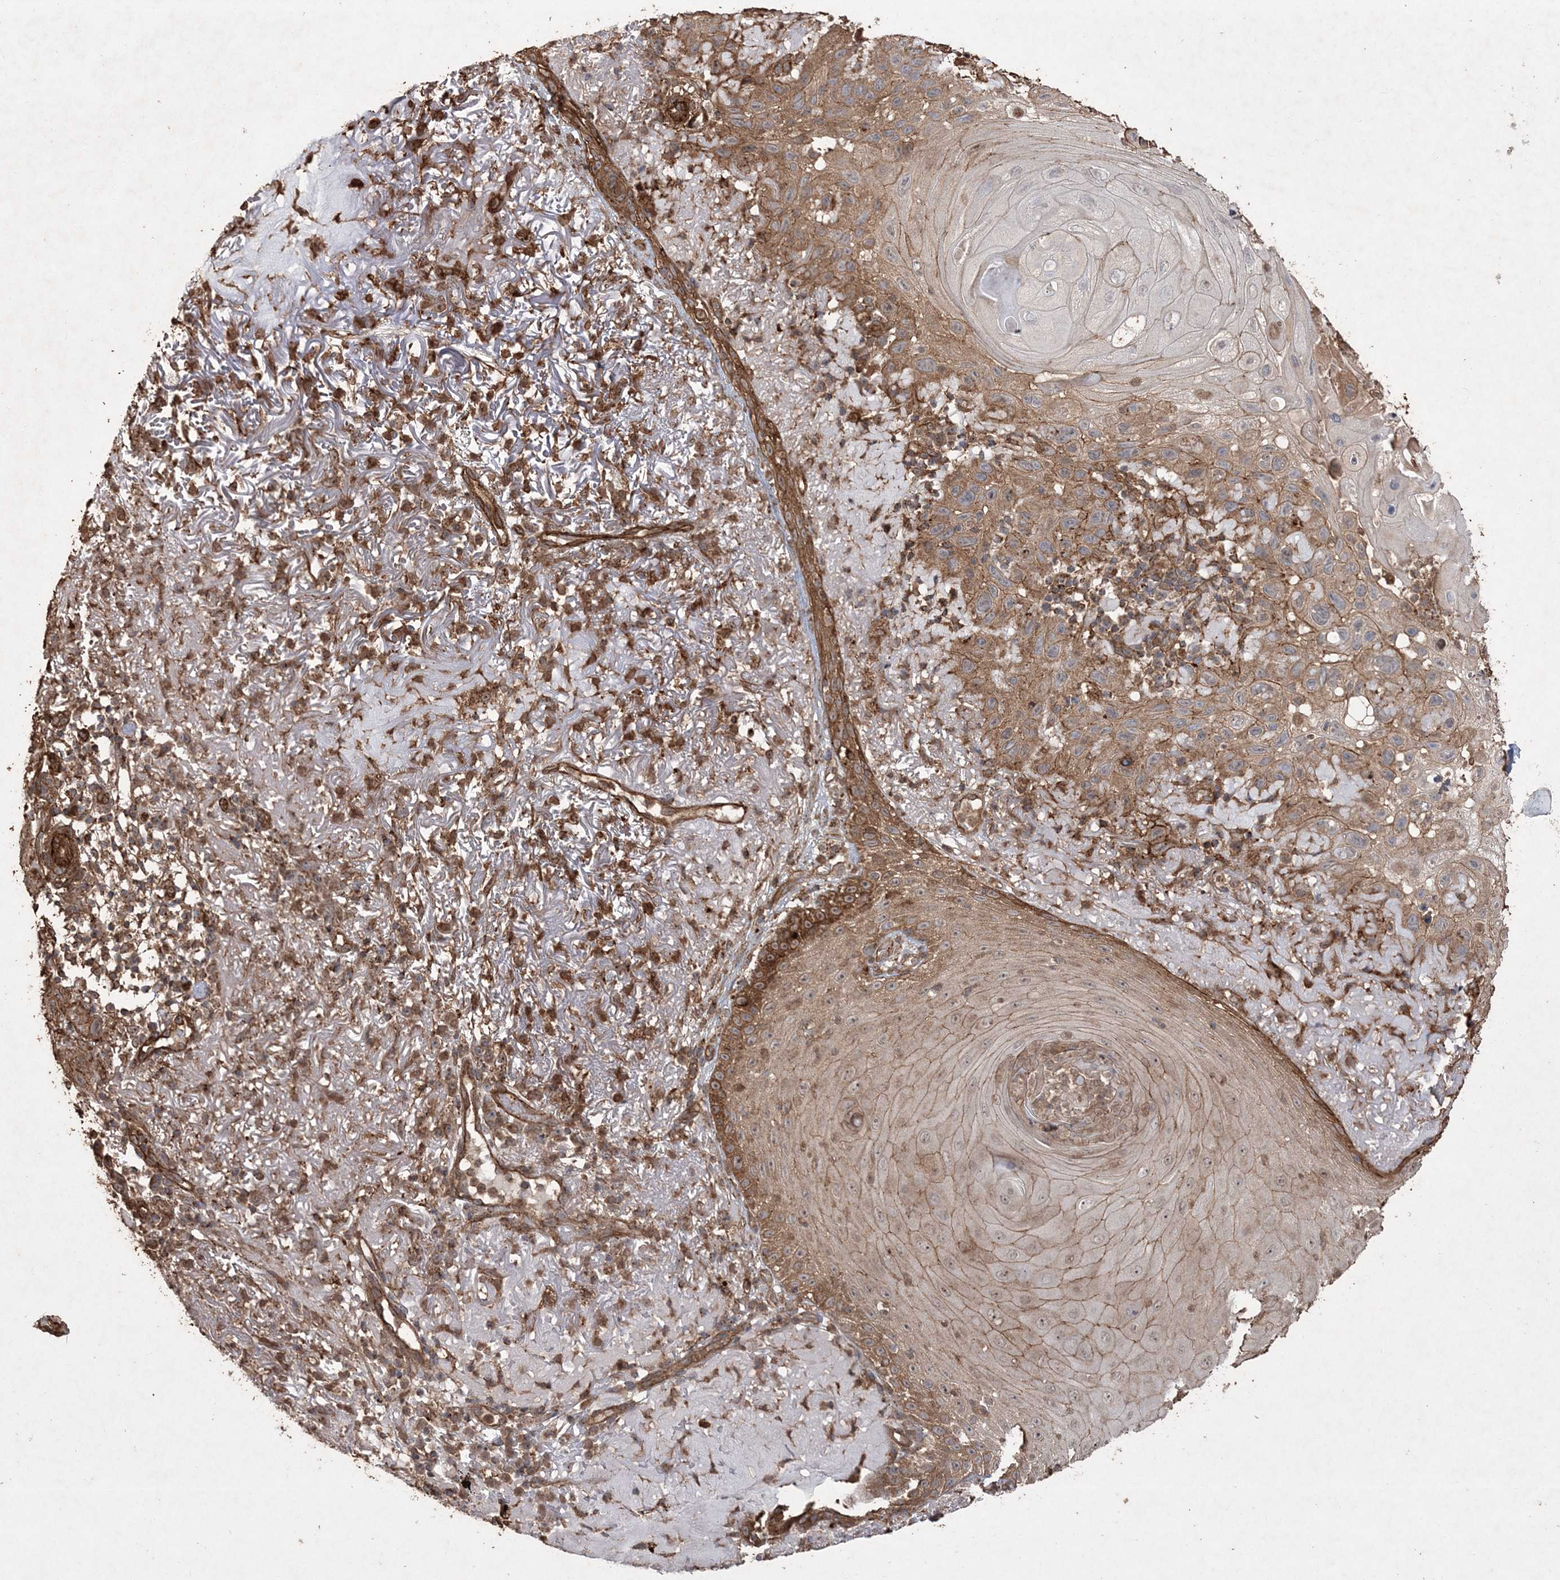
{"staining": {"intensity": "moderate", "quantity": ">75%", "location": "cytoplasmic/membranous"}, "tissue": "skin cancer", "cell_type": "Tumor cells", "image_type": "cancer", "snomed": [{"axis": "morphology", "description": "Normal tissue, NOS"}, {"axis": "morphology", "description": "Squamous cell carcinoma, NOS"}, {"axis": "topography", "description": "Skin"}], "caption": "A histopathology image of human squamous cell carcinoma (skin) stained for a protein shows moderate cytoplasmic/membranous brown staining in tumor cells. Using DAB (brown) and hematoxylin (blue) stains, captured at high magnification using brightfield microscopy.", "gene": "TTC7A", "patient": {"sex": "female", "age": 96}}